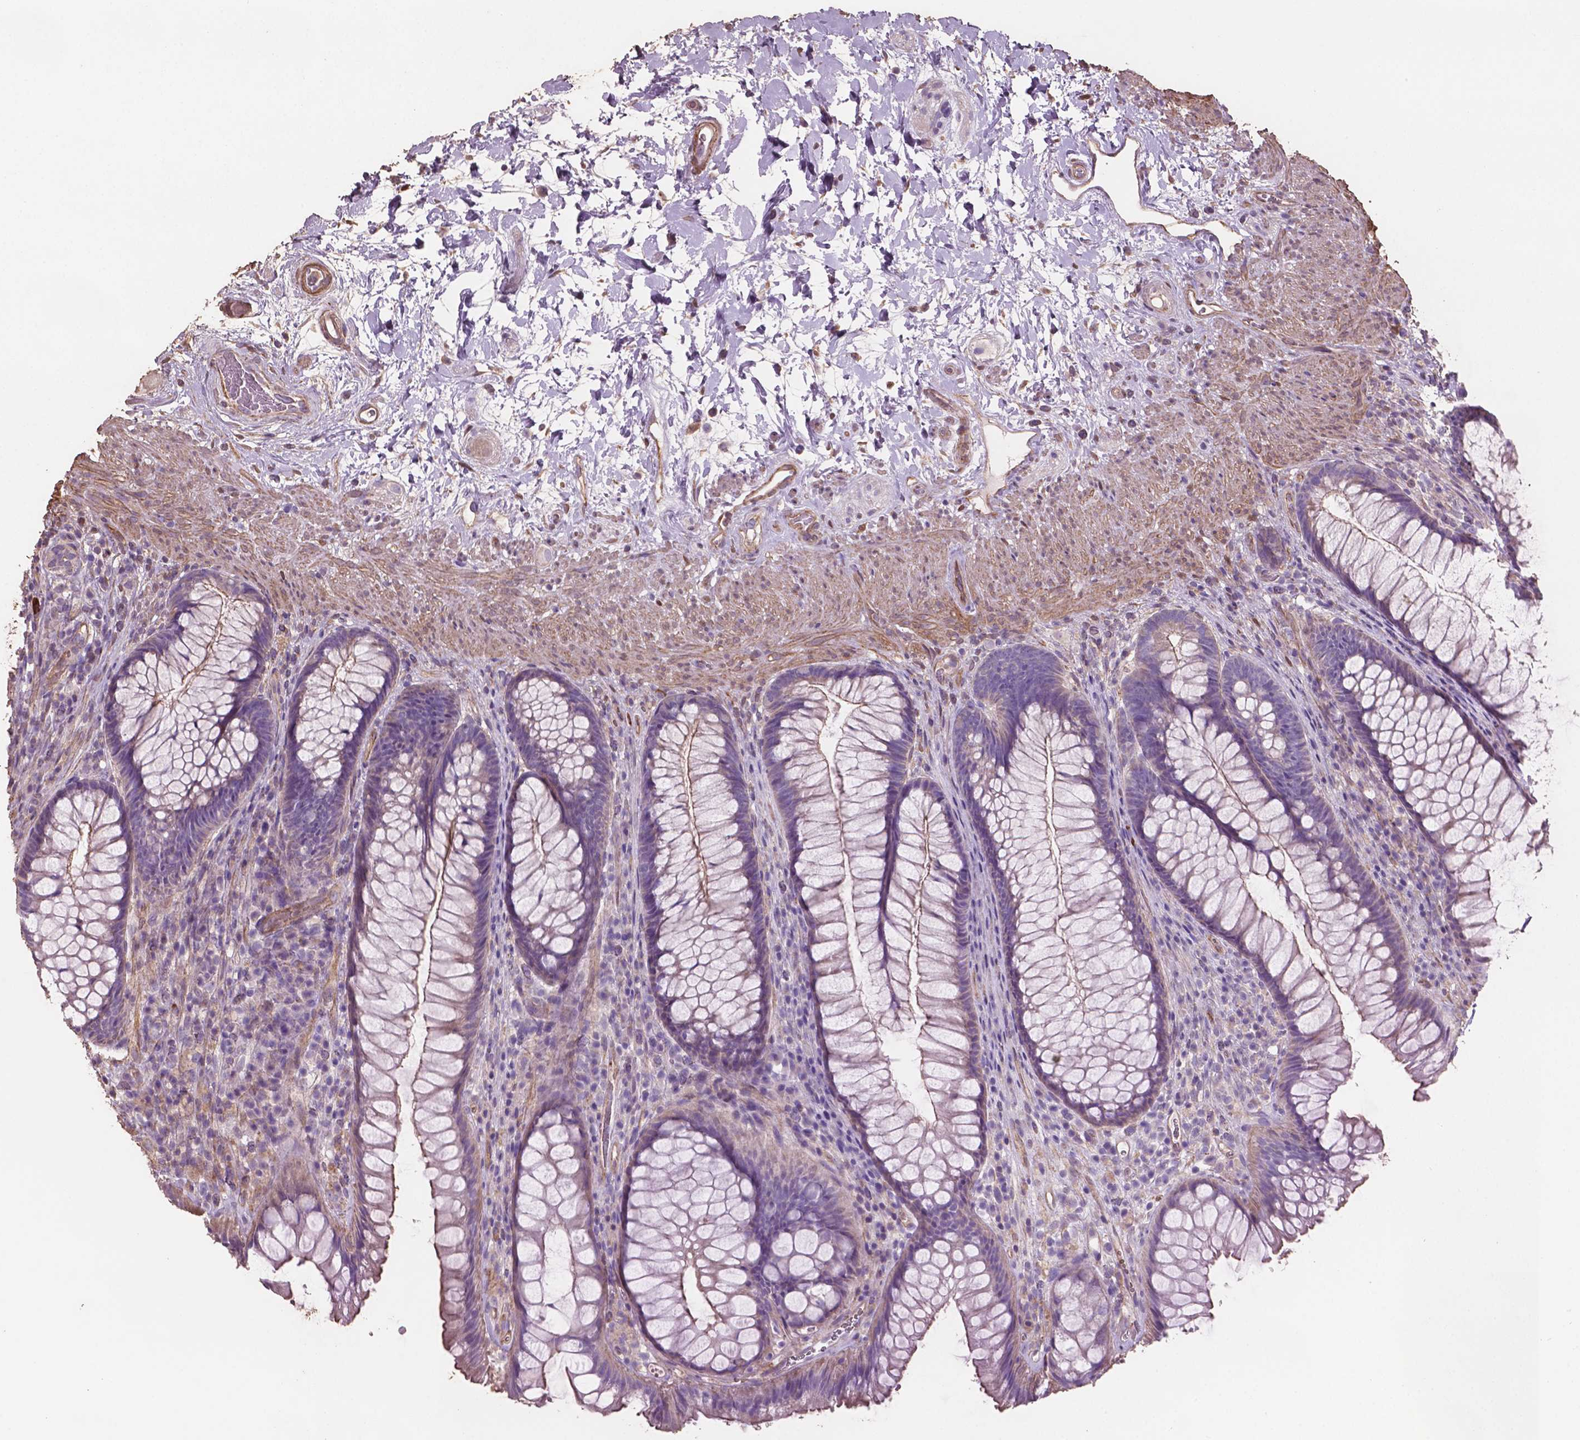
{"staining": {"intensity": "moderate", "quantity": "25%-75%", "location": "cytoplasmic/membranous"}, "tissue": "rectum", "cell_type": "Glandular cells", "image_type": "normal", "snomed": [{"axis": "morphology", "description": "Normal tissue, NOS"}, {"axis": "topography", "description": "Smooth muscle"}, {"axis": "topography", "description": "Rectum"}], "caption": "Immunohistochemistry (IHC) of benign human rectum demonstrates medium levels of moderate cytoplasmic/membranous positivity in about 25%-75% of glandular cells.", "gene": "COMMD4", "patient": {"sex": "male", "age": 53}}